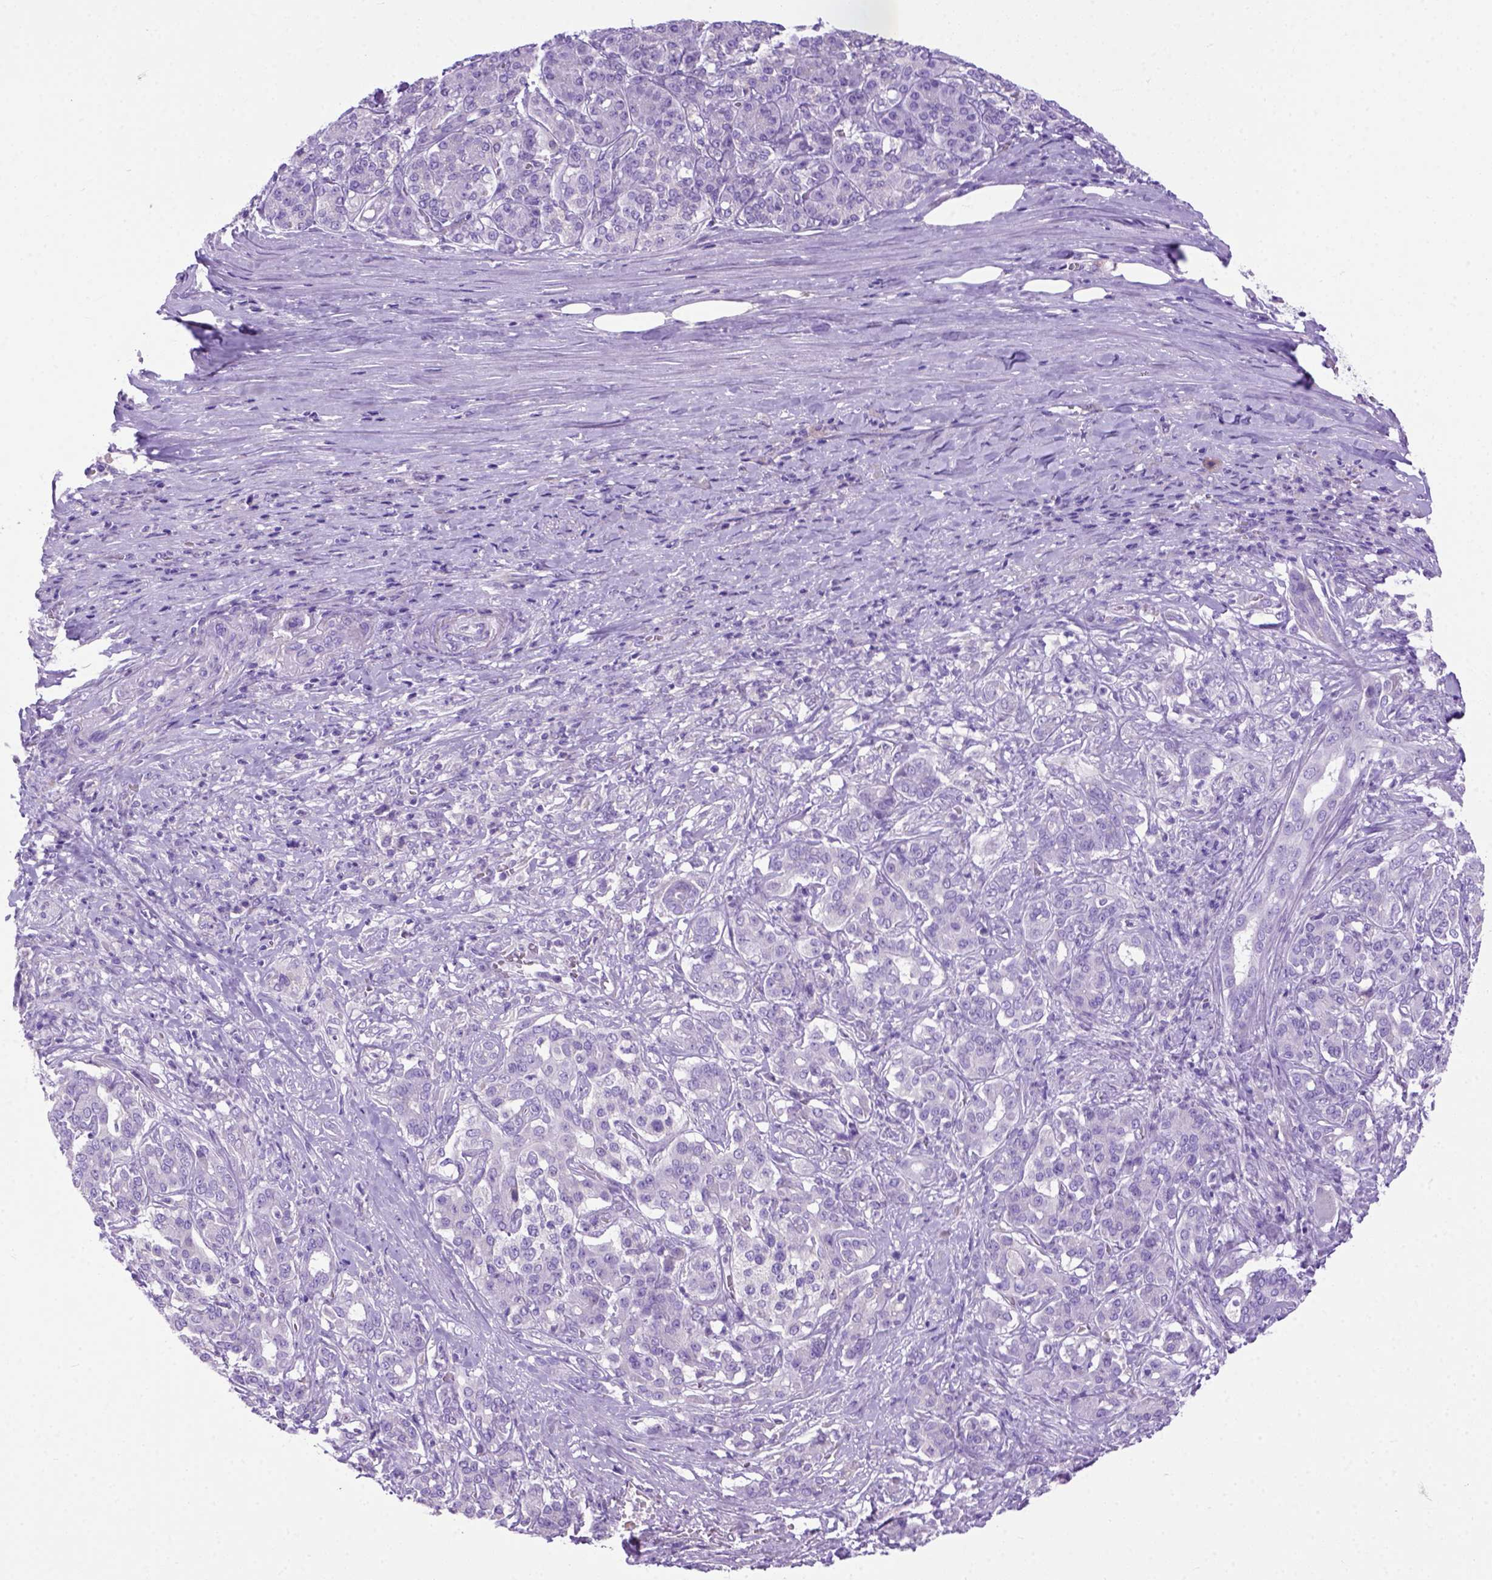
{"staining": {"intensity": "negative", "quantity": "none", "location": "none"}, "tissue": "pancreatic cancer", "cell_type": "Tumor cells", "image_type": "cancer", "snomed": [{"axis": "morphology", "description": "Normal tissue, NOS"}, {"axis": "morphology", "description": "Inflammation, NOS"}, {"axis": "morphology", "description": "Adenocarcinoma, NOS"}, {"axis": "topography", "description": "Pancreas"}], "caption": "Tumor cells show no significant protein positivity in pancreatic adenocarcinoma.", "gene": "ODAD3", "patient": {"sex": "male", "age": 57}}